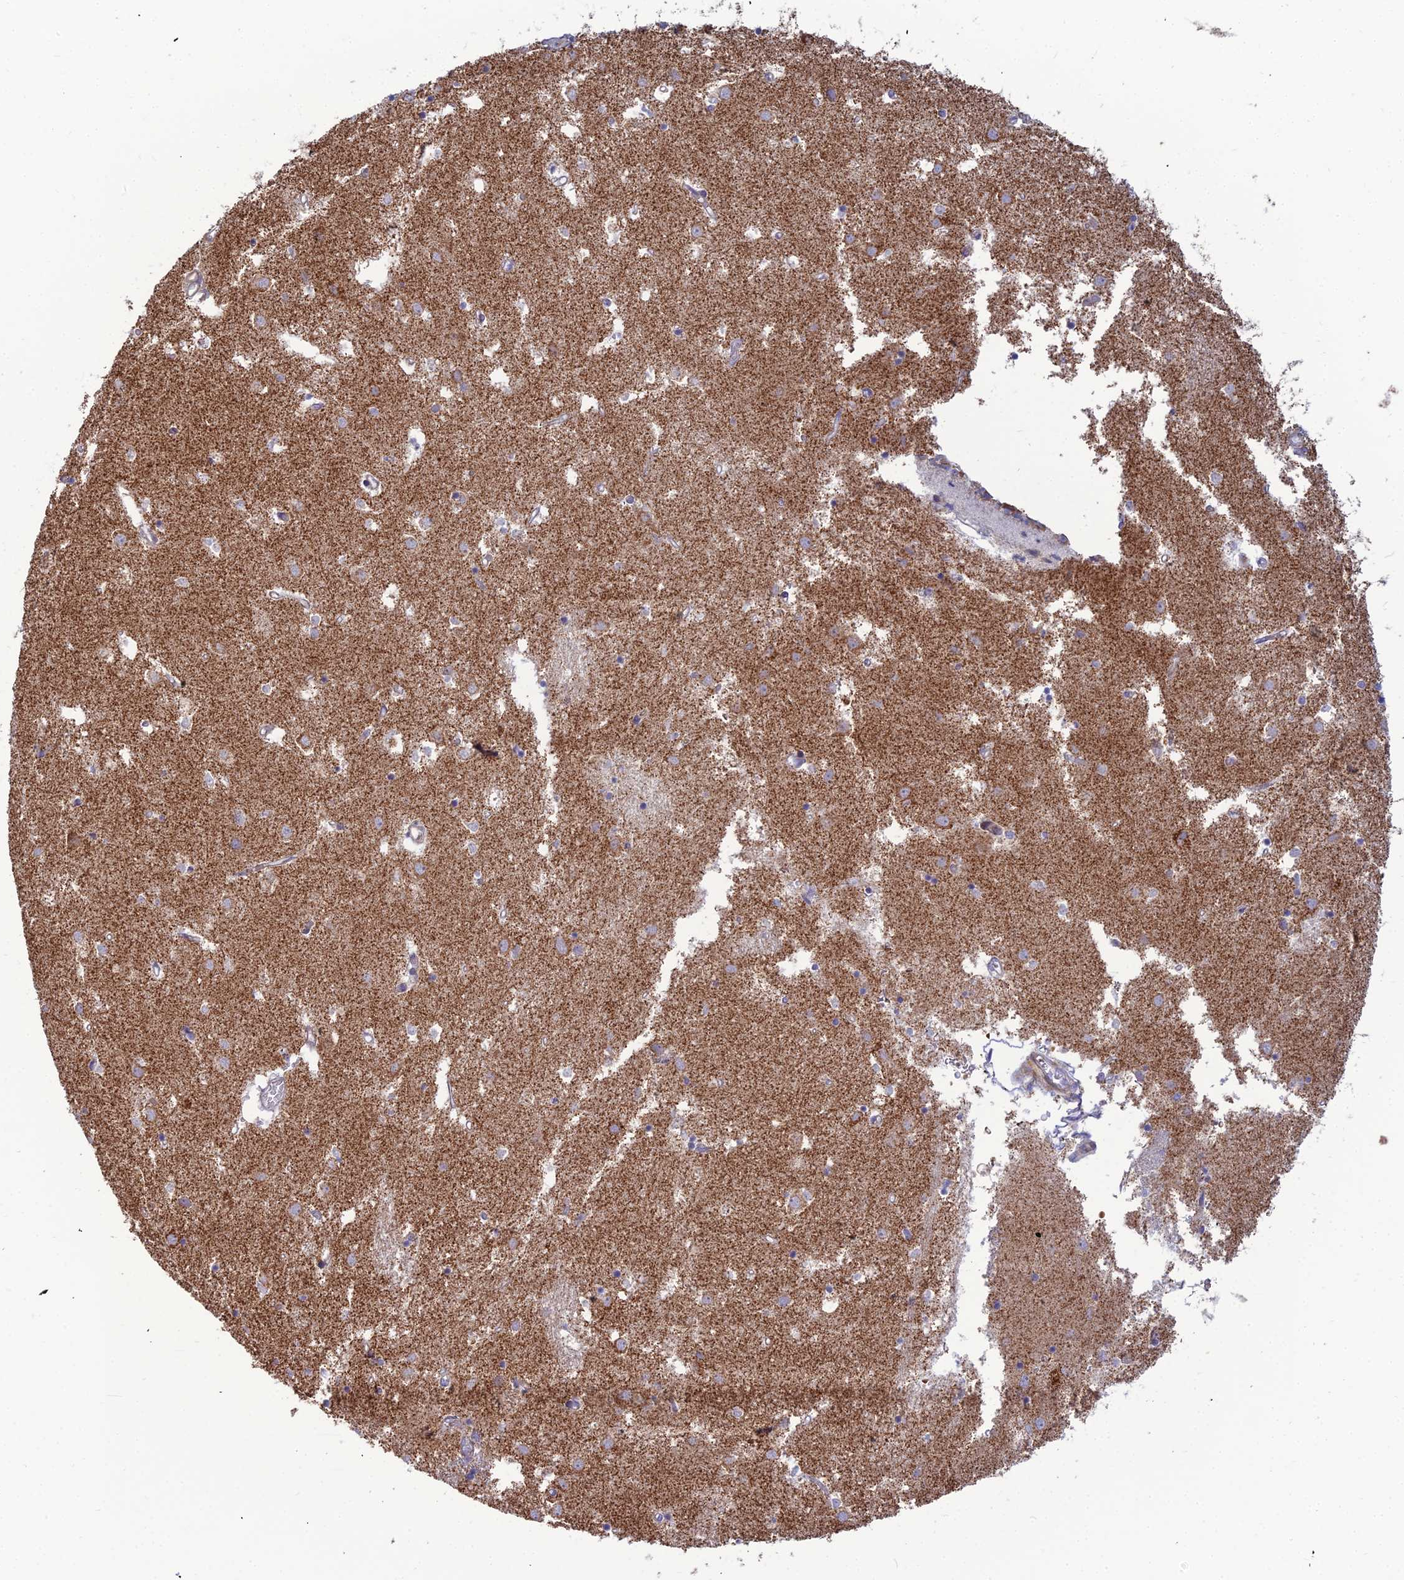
{"staining": {"intensity": "moderate", "quantity": "25%-75%", "location": "cytoplasmic/membranous"}, "tissue": "caudate", "cell_type": "Glial cells", "image_type": "normal", "snomed": [{"axis": "morphology", "description": "Normal tissue, NOS"}, {"axis": "topography", "description": "Lateral ventricle wall"}], "caption": "Unremarkable caudate demonstrates moderate cytoplasmic/membranous positivity in approximately 25%-75% of glial cells, visualized by immunohistochemistry. The staining was performed using DAB (3,3'-diaminobenzidine) to visualize the protein expression in brown, while the nuclei were stained in blue with hematoxylin (Magnification: 20x).", "gene": "SLC35F4", "patient": {"sex": "male", "age": 70}}